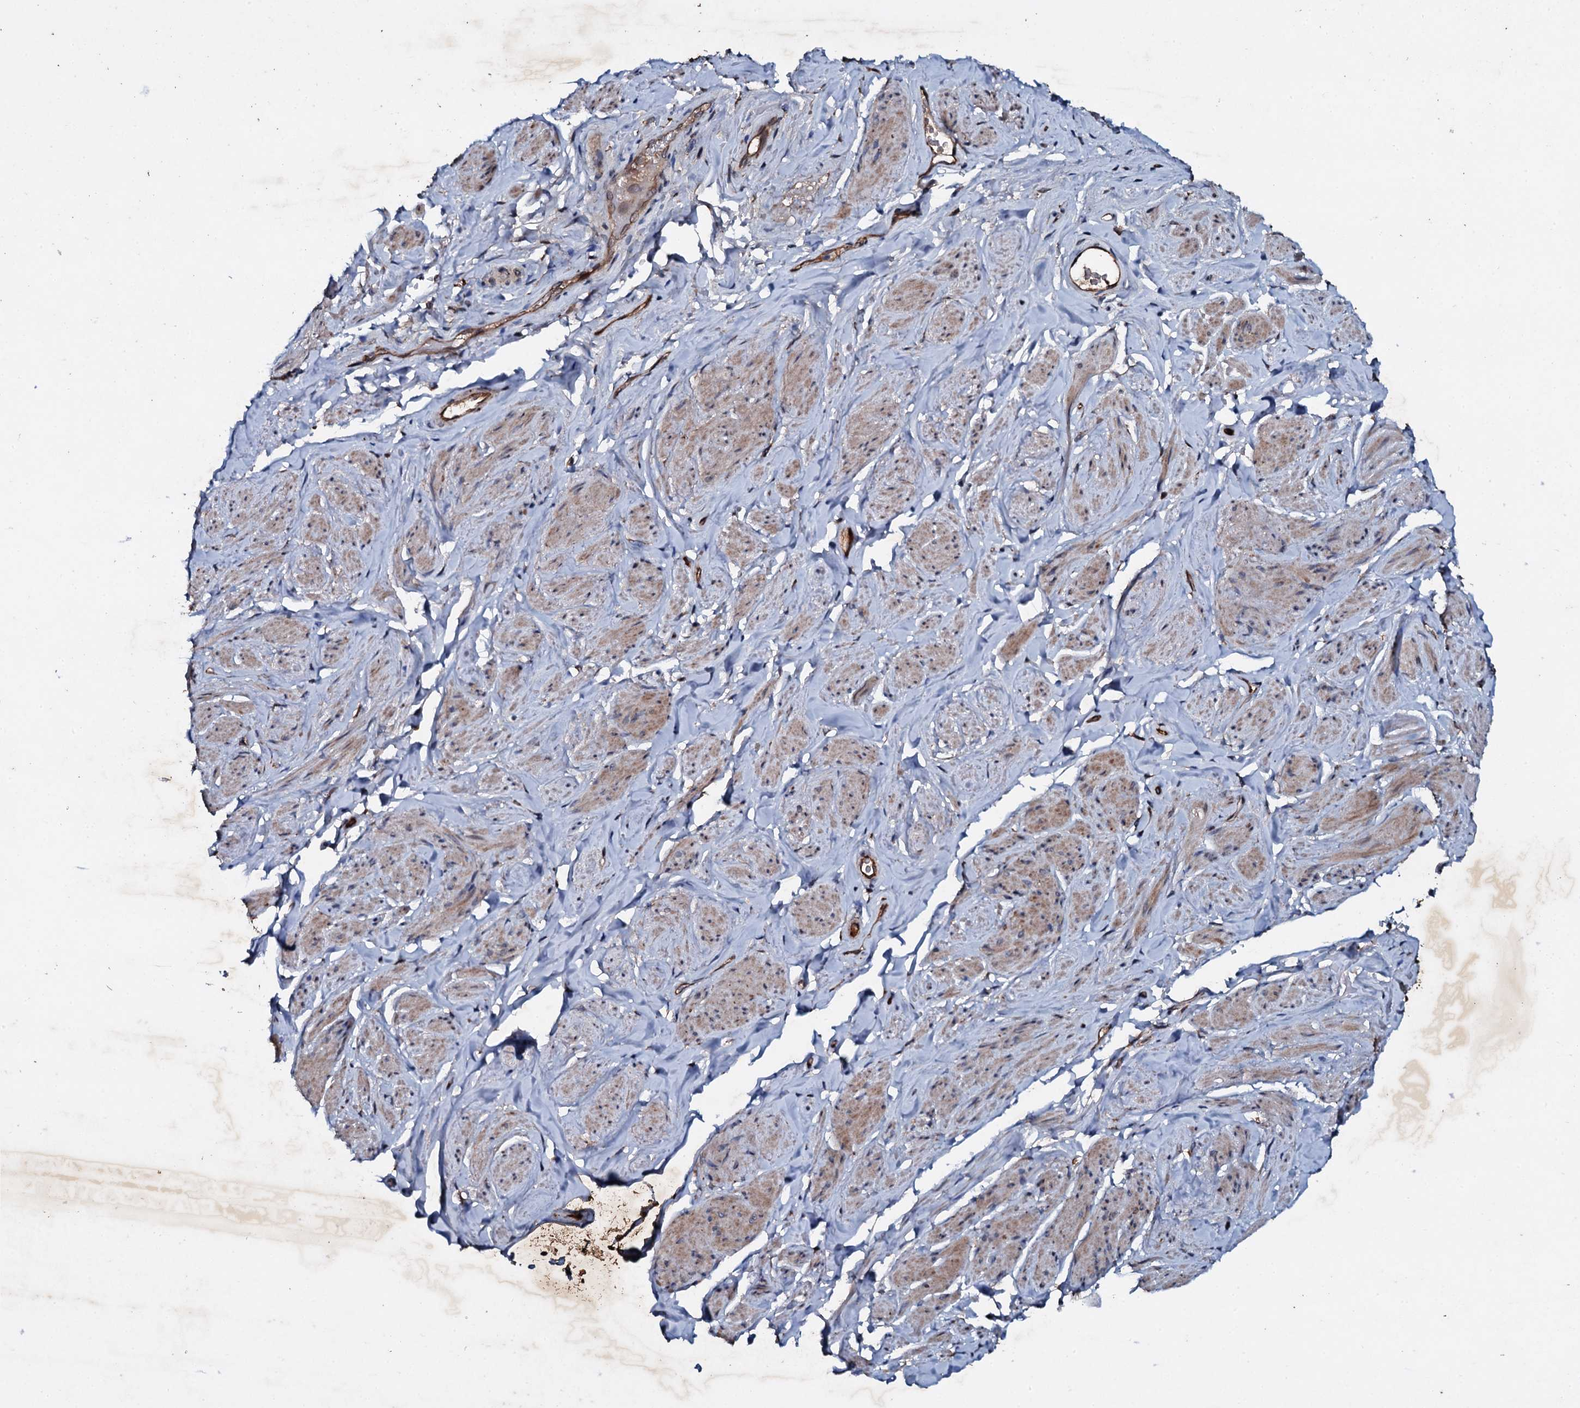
{"staining": {"intensity": "weak", "quantity": "25%-75%", "location": "cytoplasmic/membranous"}, "tissue": "smooth muscle", "cell_type": "Smooth muscle cells", "image_type": "normal", "snomed": [{"axis": "morphology", "description": "Normal tissue, NOS"}, {"axis": "topography", "description": "Smooth muscle"}, {"axis": "topography", "description": "Peripheral nerve tissue"}], "caption": "The image shows immunohistochemical staining of unremarkable smooth muscle. There is weak cytoplasmic/membranous positivity is seen in about 25%-75% of smooth muscle cells.", "gene": "ADAMTS10", "patient": {"sex": "male", "age": 69}}